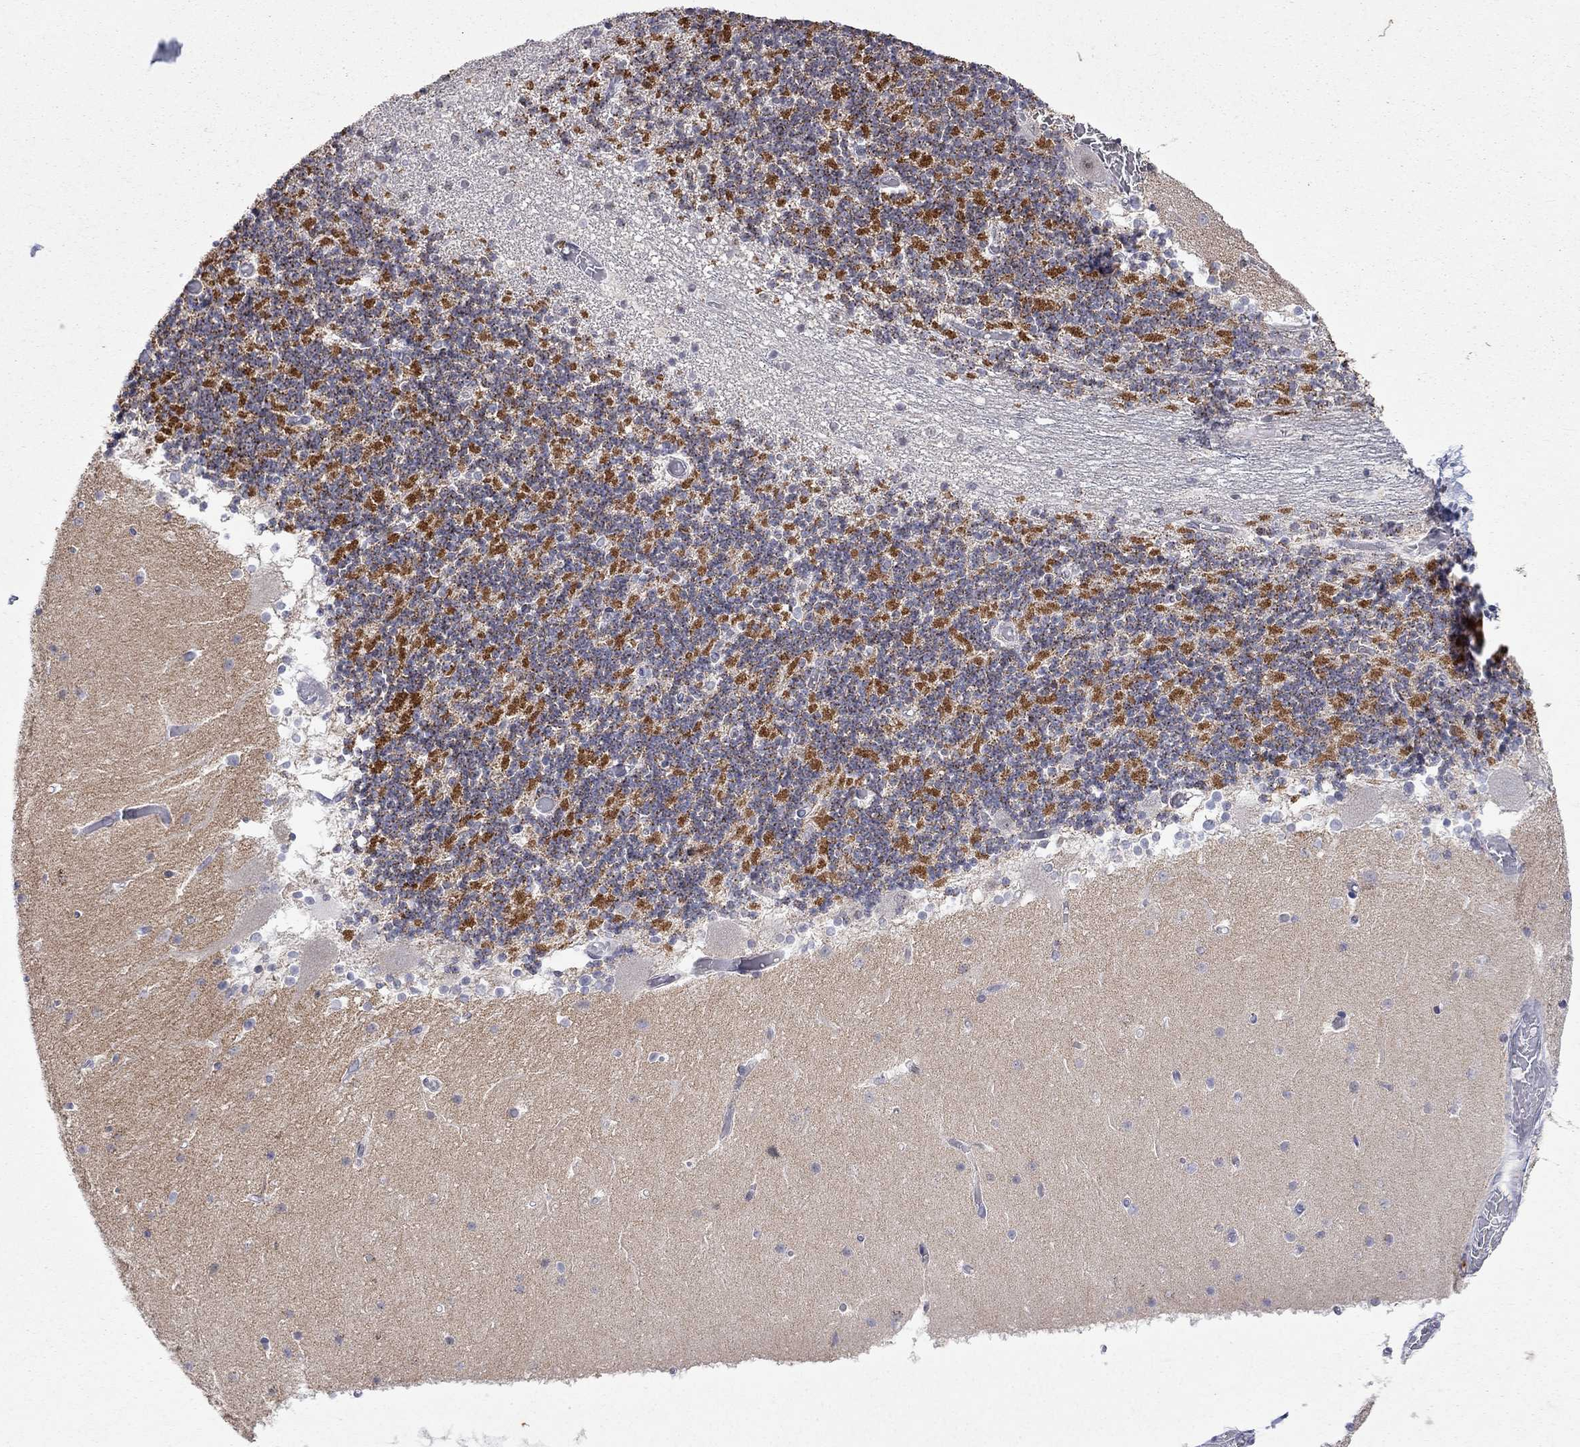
{"staining": {"intensity": "strong", "quantity": "25%-75%", "location": "nuclear"}, "tissue": "cerebellum", "cell_type": "Cells in granular layer", "image_type": "normal", "snomed": [{"axis": "morphology", "description": "Normal tissue, NOS"}, {"axis": "topography", "description": "Cerebellum"}], "caption": "Benign cerebellum demonstrates strong nuclear positivity in approximately 25%-75% of cells in granular layer.", "gene": "TMEM143", "patient": {"sex": "female", "age": 28}}